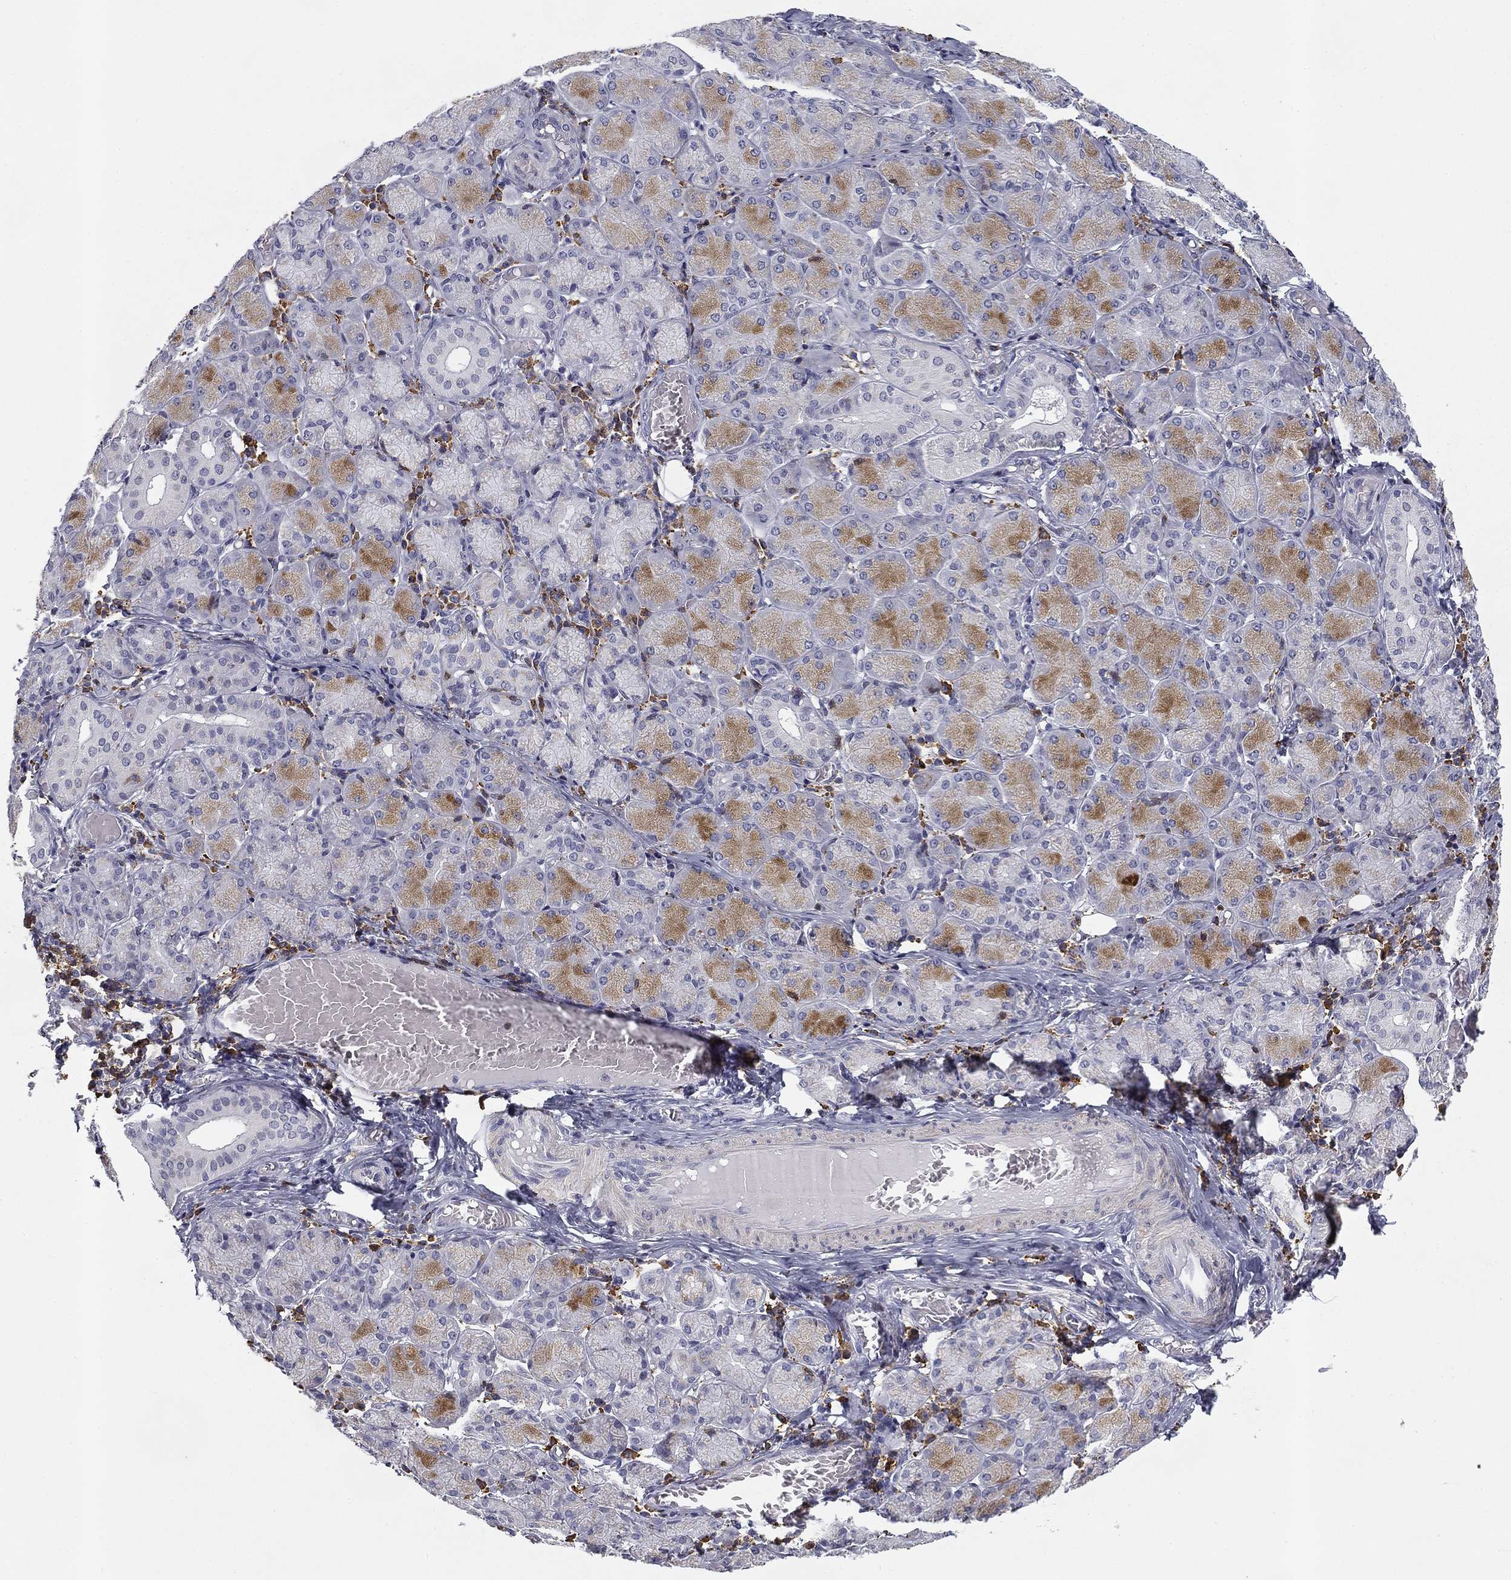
{"staining": {"intensity": "weak", "quantity": "25%-75%", "location": "cytoplasmic/membranous"}, "tissue": "salivary gland", "cell_type": "Glandular cells", "image_type": "normal", "snomed": [{"axis": "morphology", "description": "Normal tissue, NOS"}, {"axis": "topography", "description": "Salivary gland"}, {"axis": "topography", "description": "Peripheral nerve tissue"}], "caption": "This is an image of immunohistochemistry (IHC) staining of normal salivary gland, which shows weak expression in the cytoplasmic/membranous of glandular cells.", "gene": "TRAT1", "patient": {"sex": "female", "age": 24}}